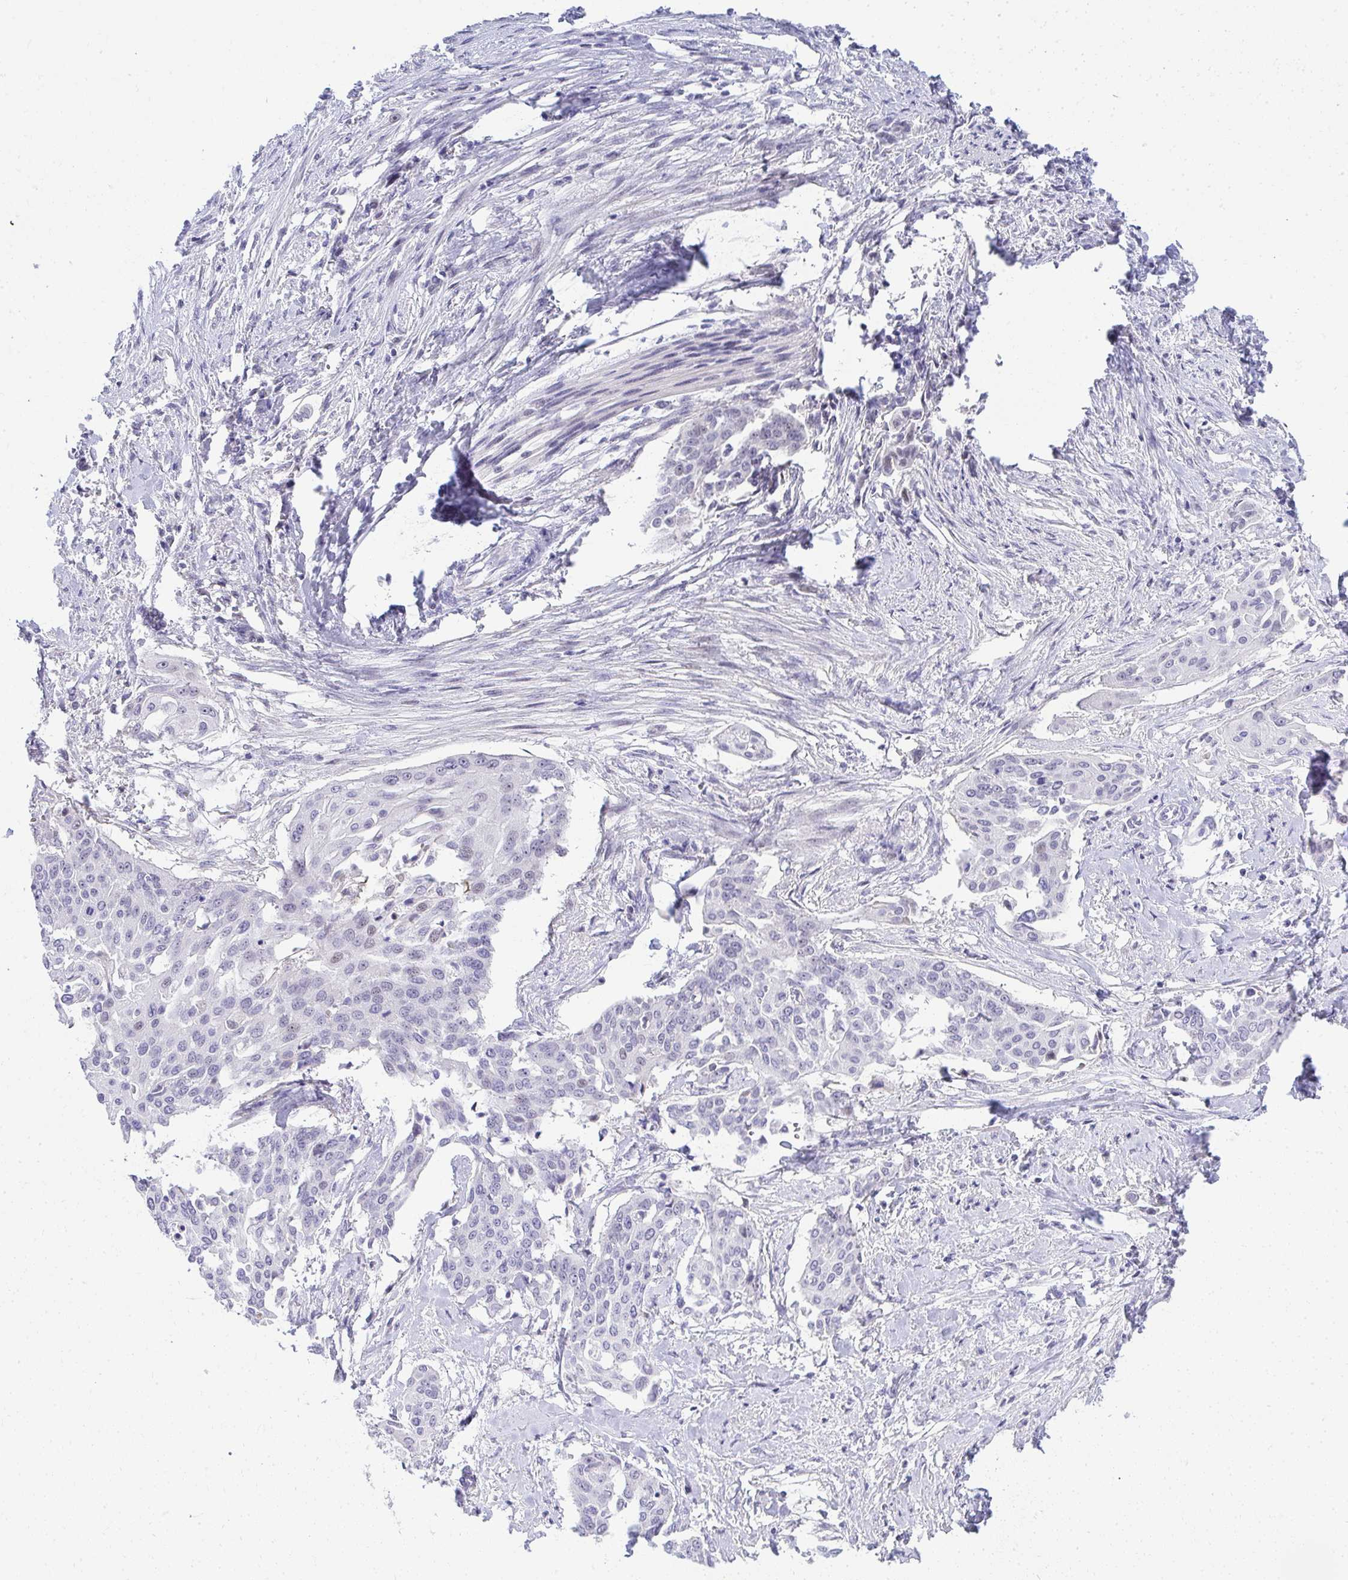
{"staining": {"intensity": "negative", "quantity": "none", "location": "none"}, "tissue": "cervical cancer", "cell_type": "Tumor cells", "image_type": "cancer", "snomed": [{"axis": "morphology", "description": "Squamous cell carcinoma, NOS"}, {"axis": "topography", "description": "Cervix"}], "caption": "An immunohistochemistry histopathology image of squamous cell carcinoma (cervical) is shown. There is no staining in tumor cells of squamous cell carcinoma (cervical).", "gene": "EID3", "patient": {"sex": "female", "age": 44}}